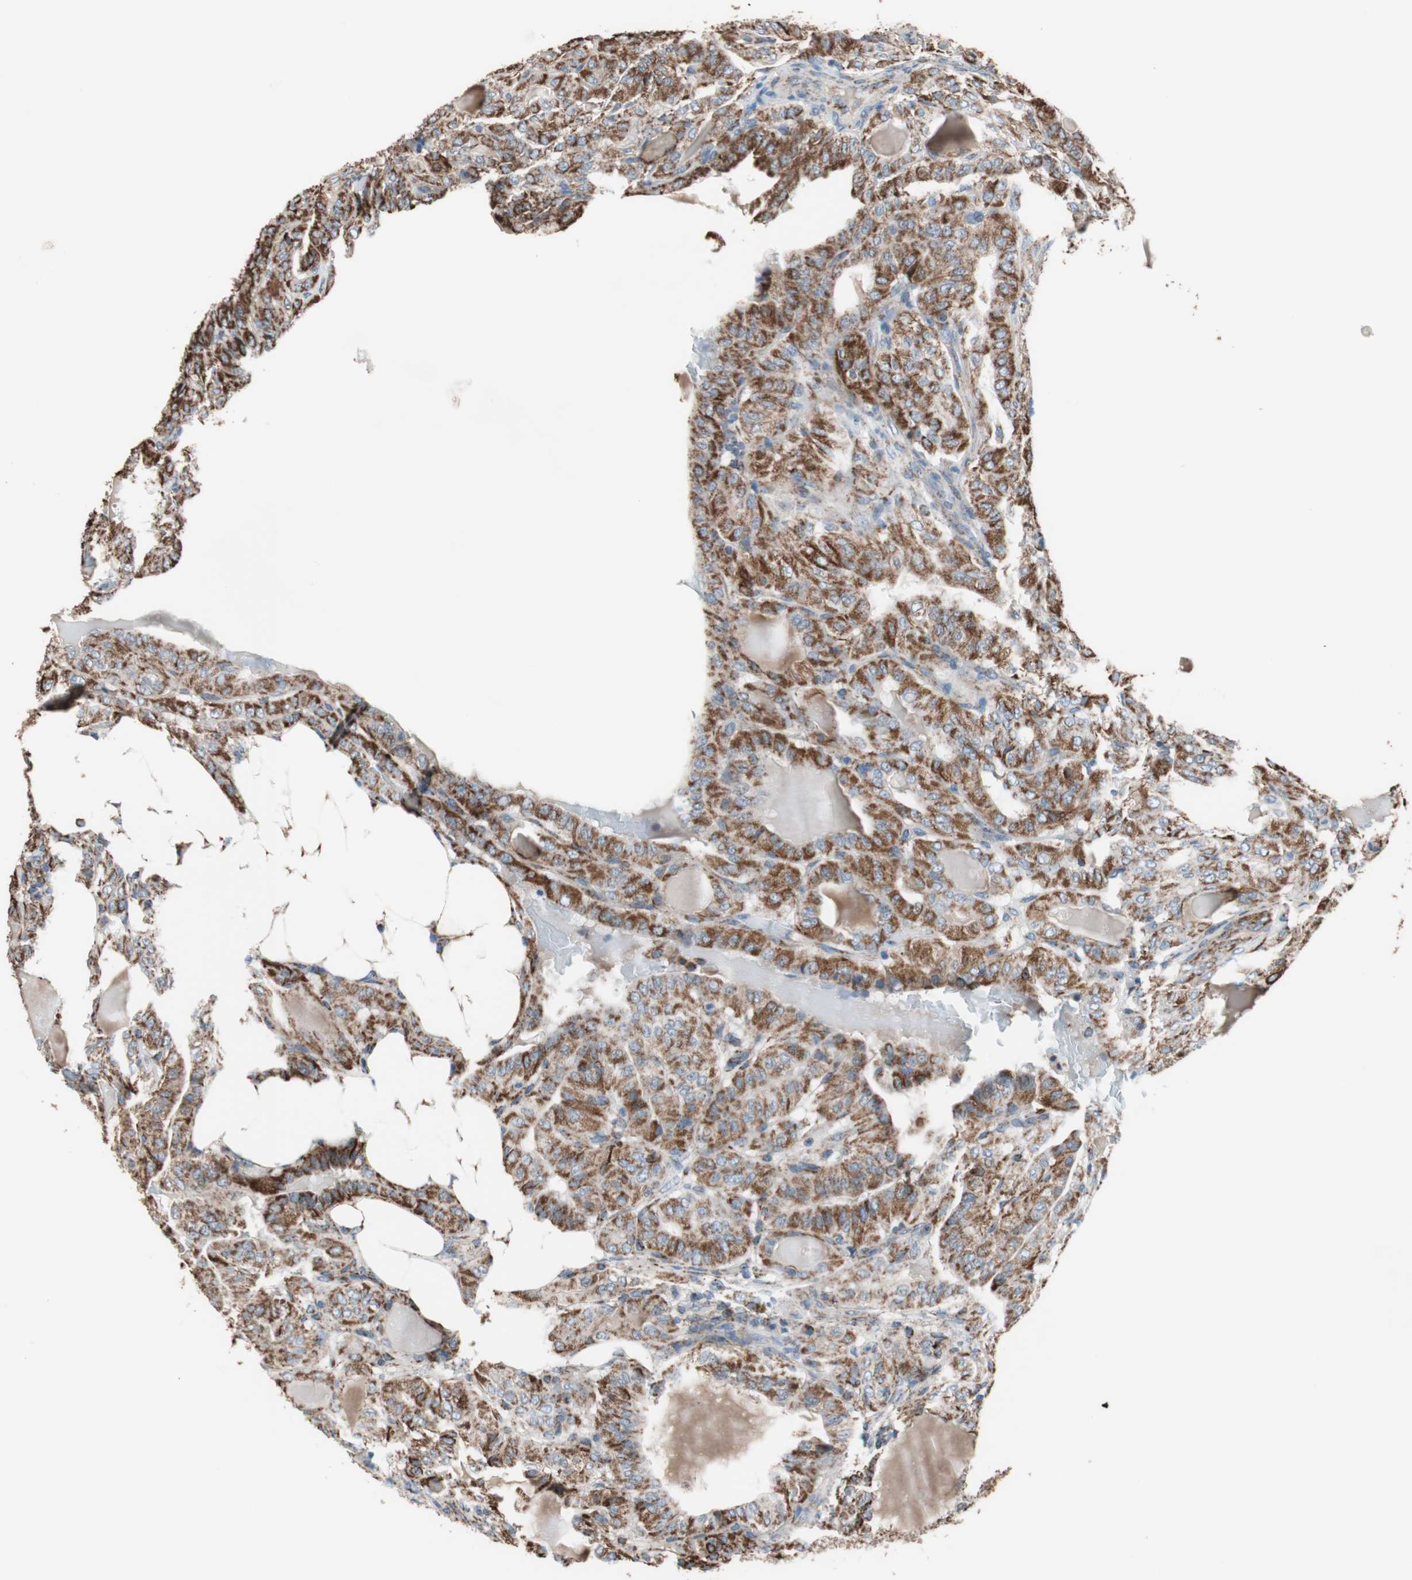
{"staining": {"intensity": "strong", "quantity": ">75%", "location": "cytoplasmic/membranous"}, "tissue": "thyroid cancer", "cell_type": "Tumor cells", "image_type": "cancer", "snomed": [{"axis": "morphology", "description": "Papillary adenocarcinoma, NOS"}, {"axis": "topography", "description": "Thyroid gland"}], "caption": "High-magnification brightfield microscopy of thyroid papillary adenocarcinoma stained with DAB (brown) and counterstained with hematoxylin (blue). tumor cells exhibit strong cytoplasmic/membranous staining is appreciated in approximately>75% of cells.", "gene": "PCSK4", "patient": {"sex": "male", "age": 77}}